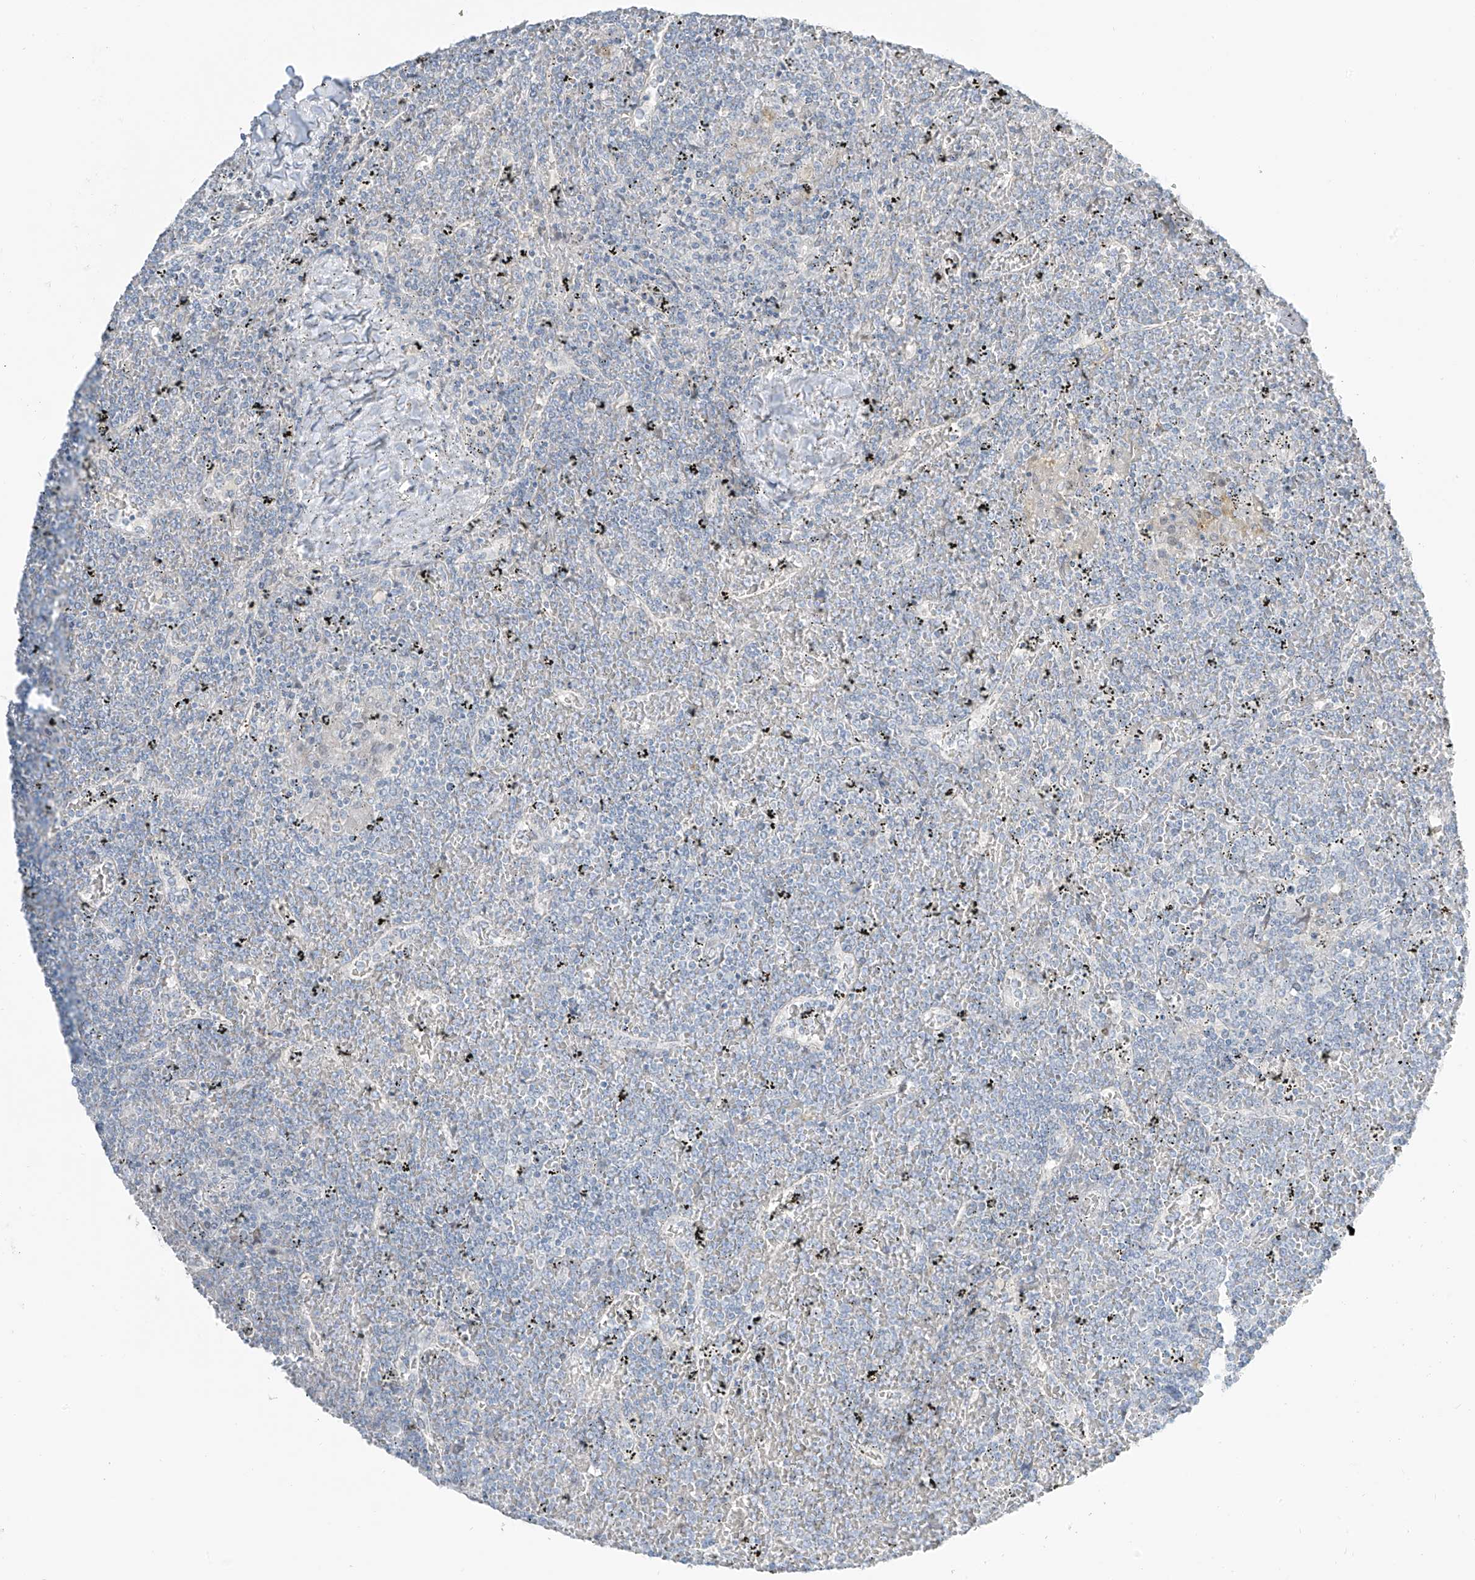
{"staining": {"intensity": "negative", "quantity": "none", "location": "none"}, "tissue": "lymphoma", "cell_type": "Tumor cells", "image_type": "cancer", "snomed": [{"axis": "morphology", "description": "Malignant lymphoma, non-Hodgkin's type, Low grade"}, {"axis": "topography", "description": "Spleen"}], "caption": "Tumor cells are negative for protein expression in human lymphoma.", "gene": "PRDM6", "patient": {"sex": "female", "age": 19}}